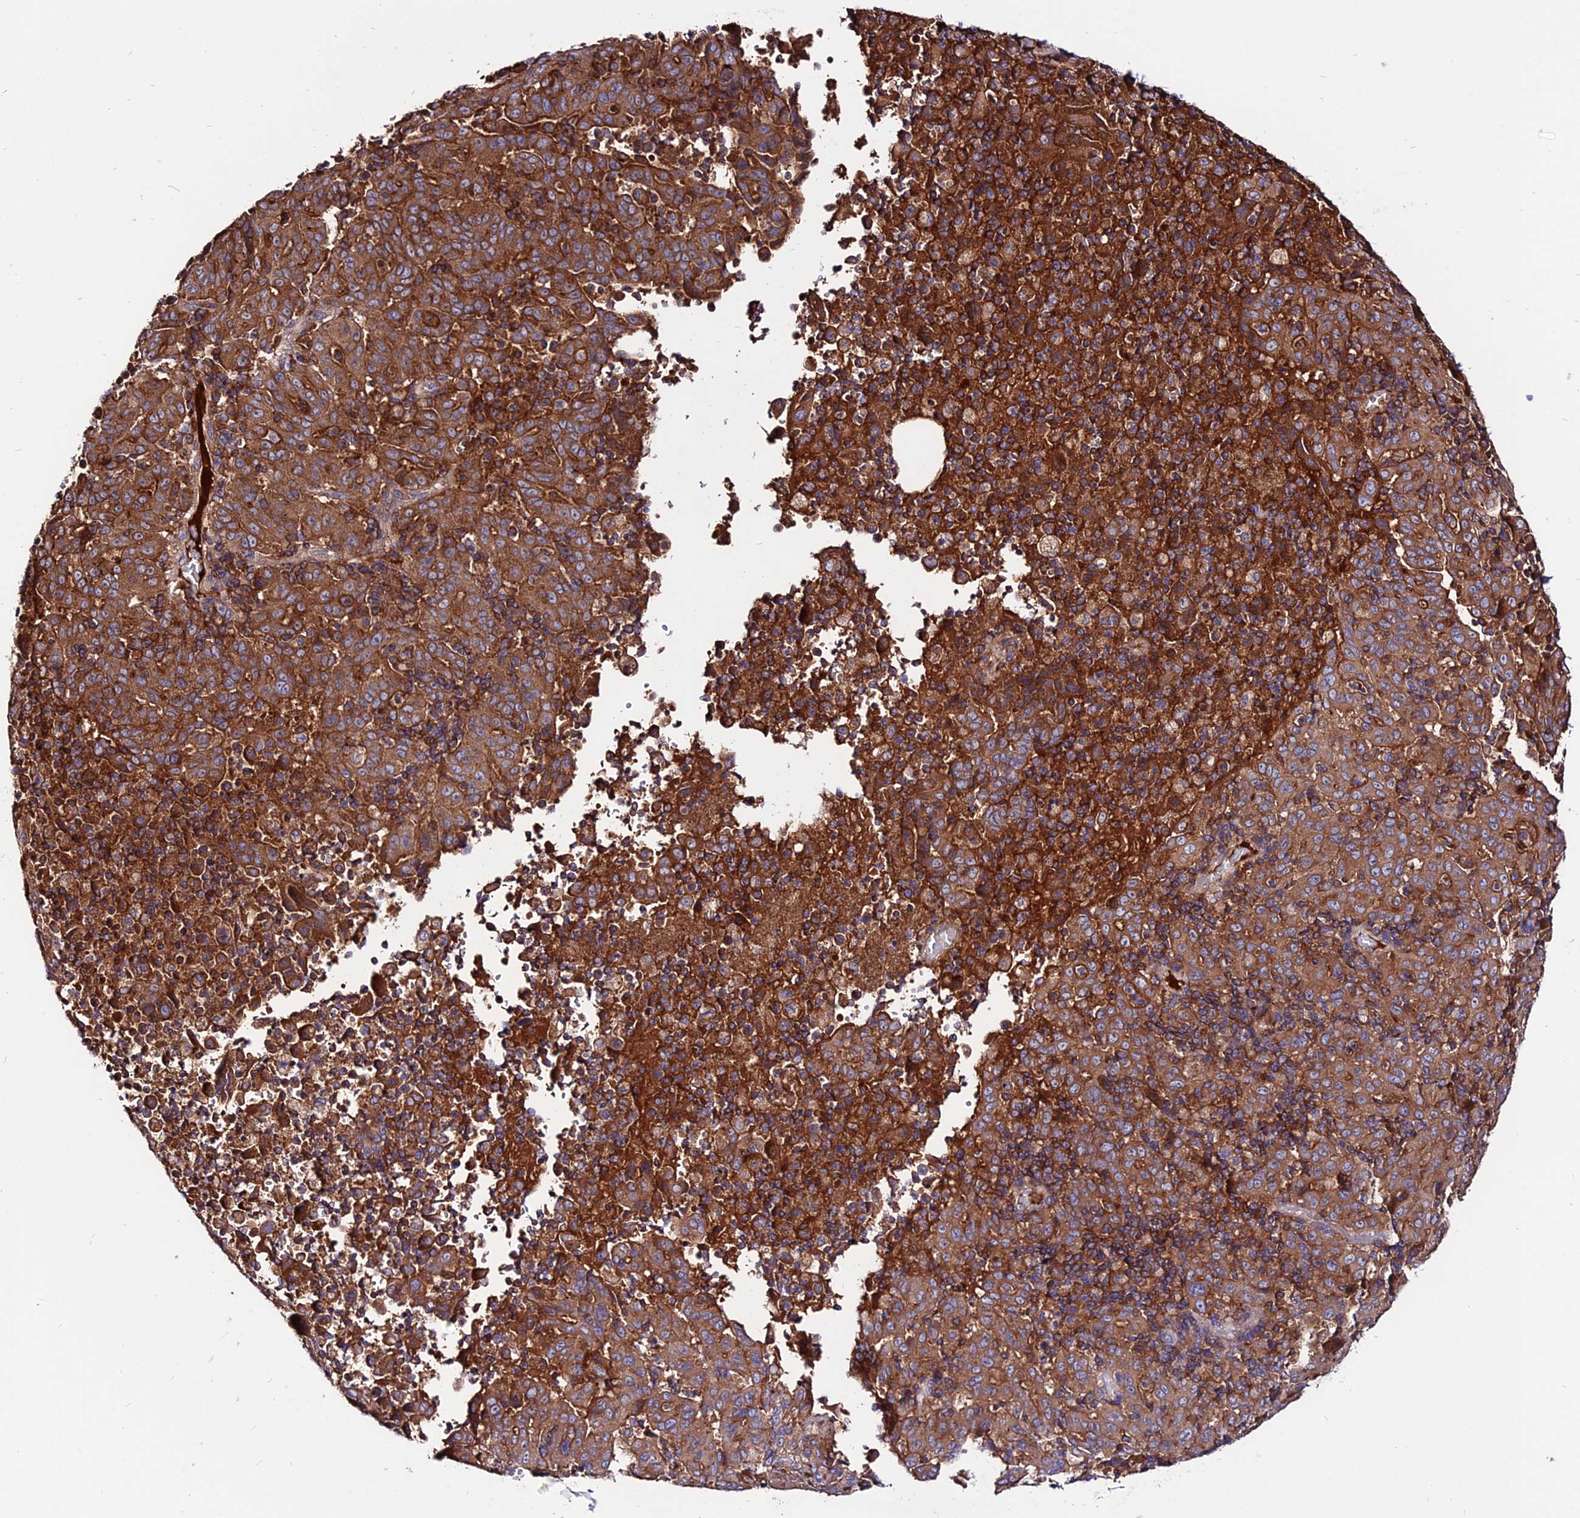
{"staining": {"intensity": "strong", "quantity": ">75%", "location": "cytoplasmic/membranous"}, "tissue": "pancreatic cancer", "cell_type": "Tumor cells", "image_type": "cancer", "snomed": [{"axis": "morphology", "description": "Adenocarcinoma, NOS"}, {"axis": "topography", "description": "Pancreas"}], "caption": "IHC (DAB) staining of pancreatic cancer displays strong cytoplasmic/membranous protein staining in approximately >75% of tumor cells. The protein of interest is shown in brown color, while the nuclei are stained blue.", "gene": "PYM1", "patient": {"sex": "male", "age": 63}}